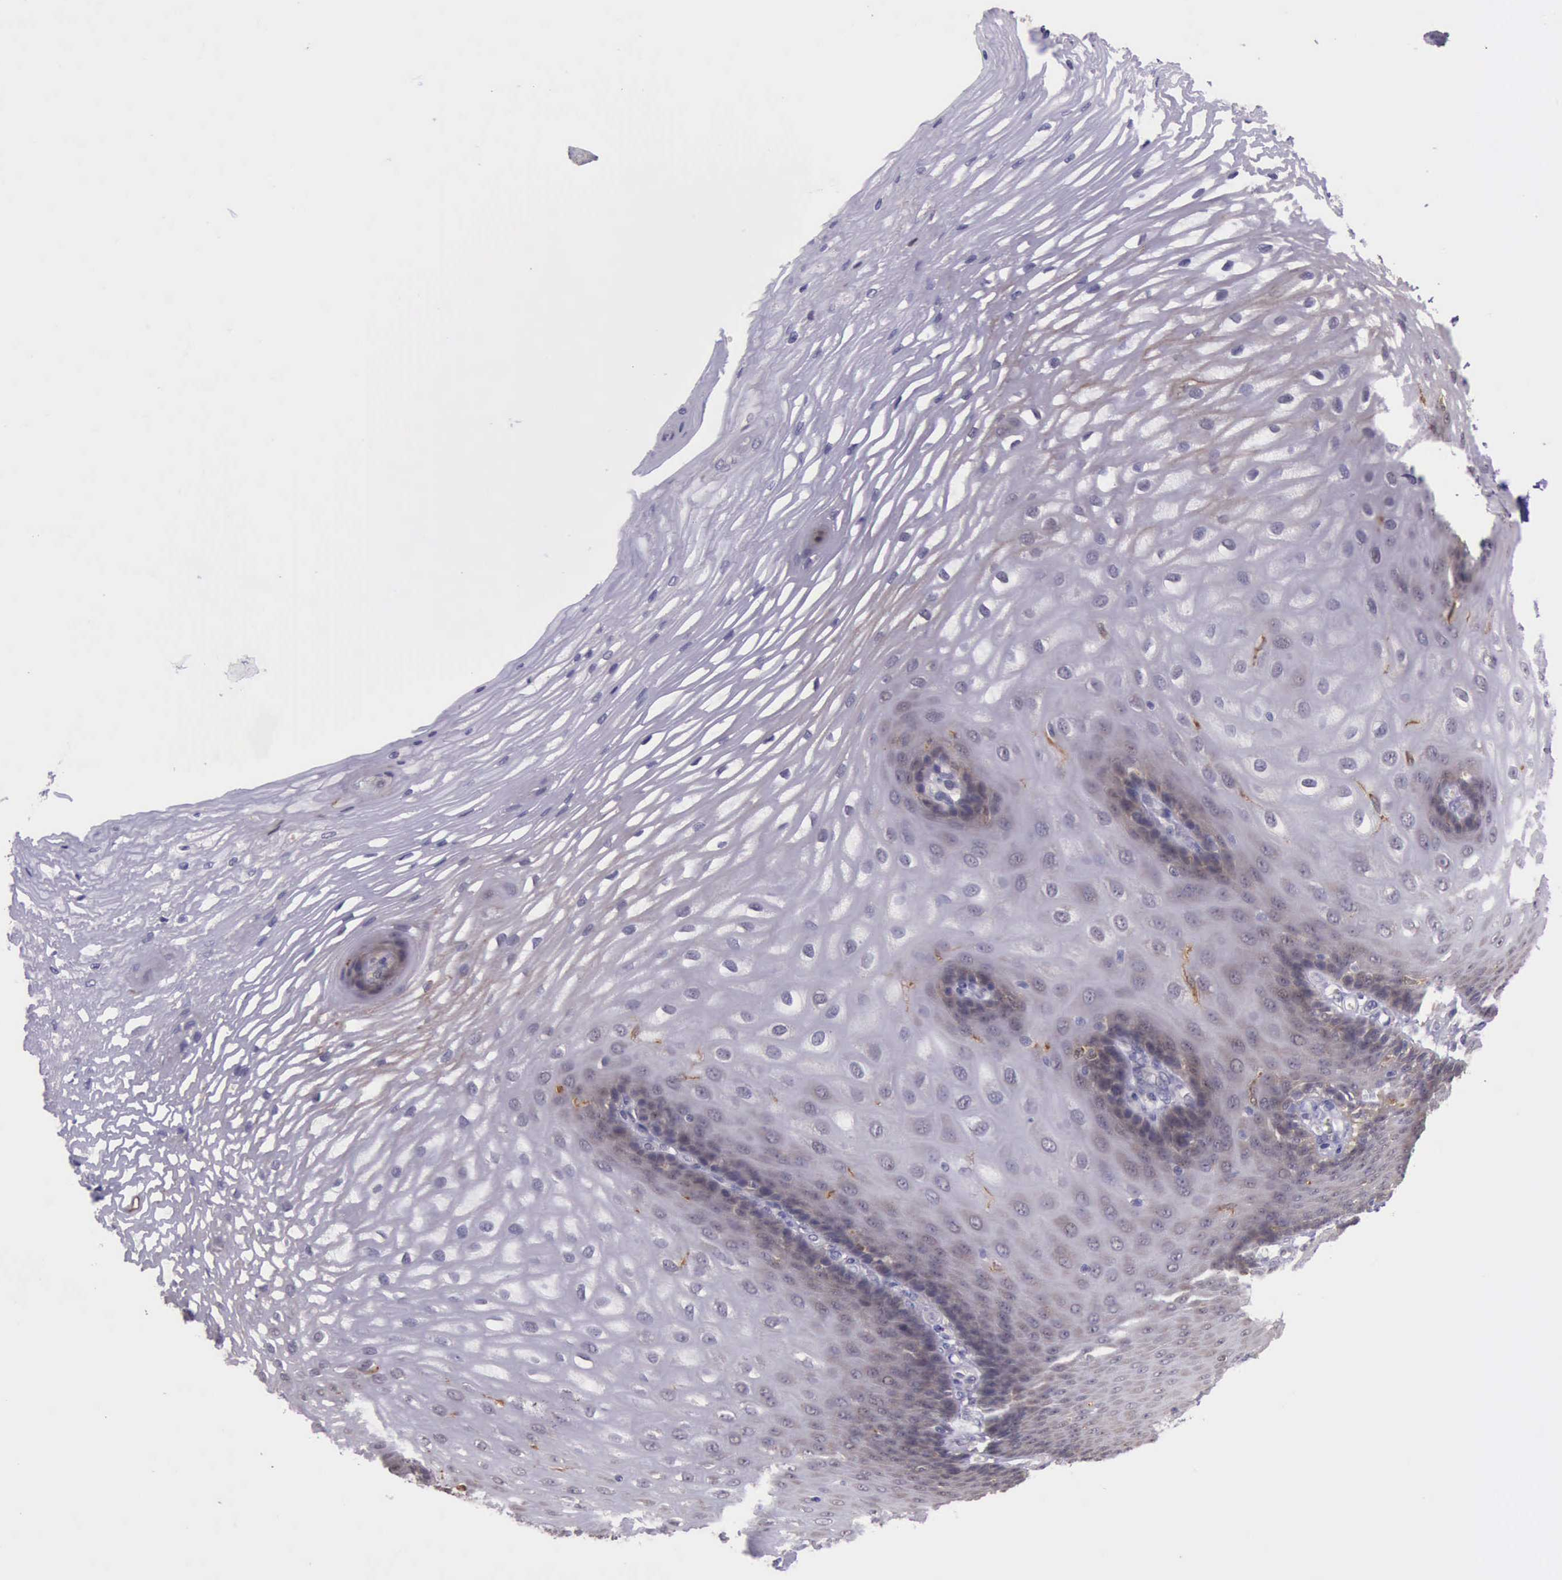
{"staining": {"intensity": "weak", "quantity": "25%-75%", "location": "cytoplasmic/membranous"}, "tissue": "esophagus", "cell_type": "Squamous epithelial cells", "image_type": "normal", "snomed": [{"axis": "morphology", "description": "Normal tissue, NOS"}, {"axis": "morphology", "description": "Adenocarcinoma, NOS"}, {"axis": "topography", "description": "Esophagus"}, {"axis": "topography", "description": "Stomach"}], "caption": "A photomicrograph of esophagus stained for a protein shows weak cytoplasmic/membranous brown staining in squamous epithelial cells. The protein of interest is shown in brown color, while the nuclei are stained blue.", "gene": "PLEK2", "patient": {"sex": "male", "age": 62}}